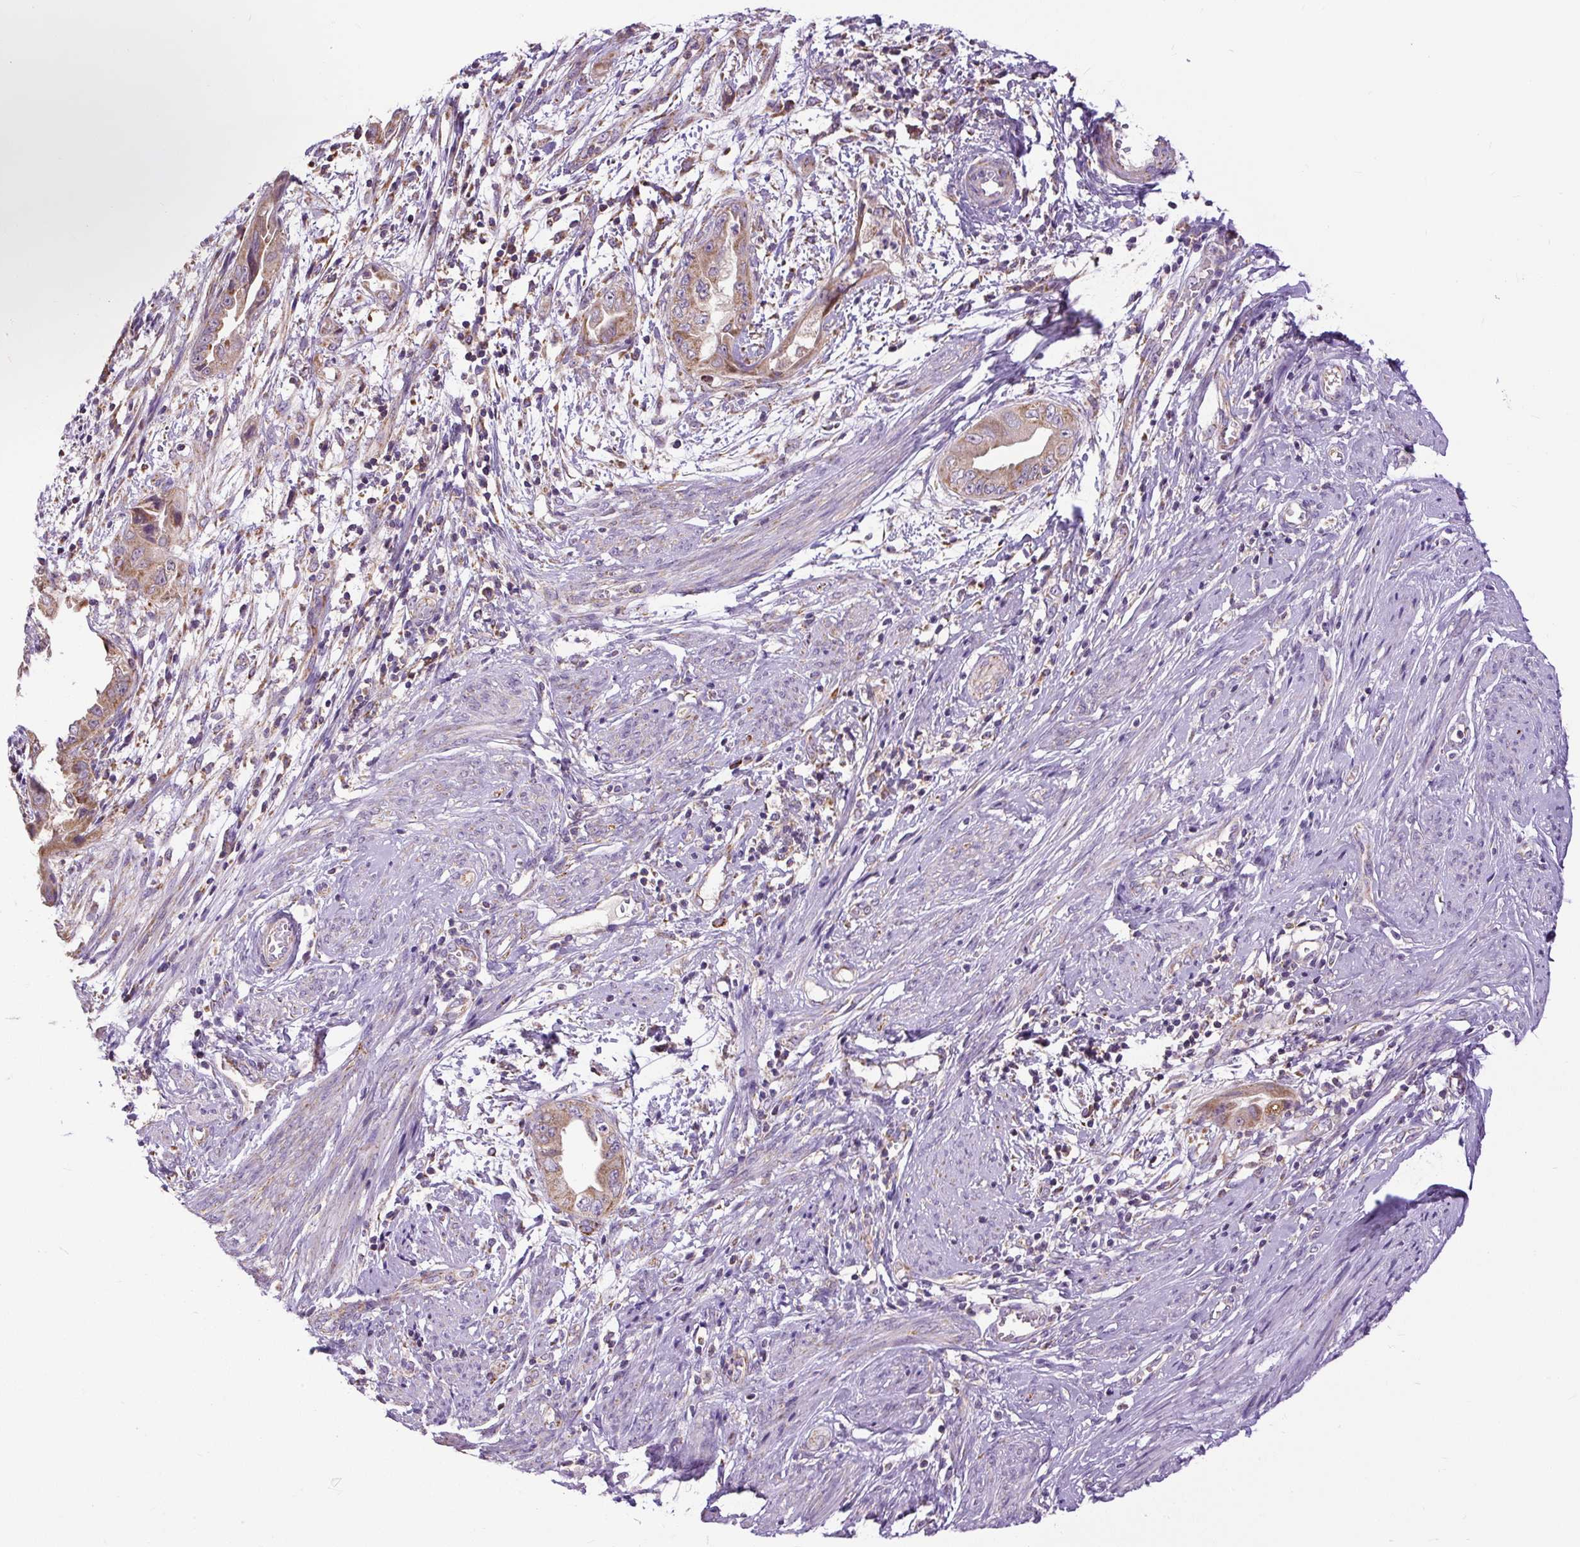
{"staining": {"intensity": "moderate", "quantity": ">75%", "location": "cytoplasmic/membranous"}, "tissue": "endometrial cancer", "cell_type": "Tumor cells", "image_type": "cancer", "snomed": [{"axis": "morphology", "description": "Adenocarcinoma, NOS"}, {"axis": "topography", "description": "Endometrium"}], "caption": "There is medium levels of moderate cytoplasmic/membranous staining in tumor cells of endometrial cancer (adenocarcinoma), as demonstrated by immunohistochemical staining (brown color).", "gene": "TM2D3", "patient": {"sex": "female", "age": 57}}